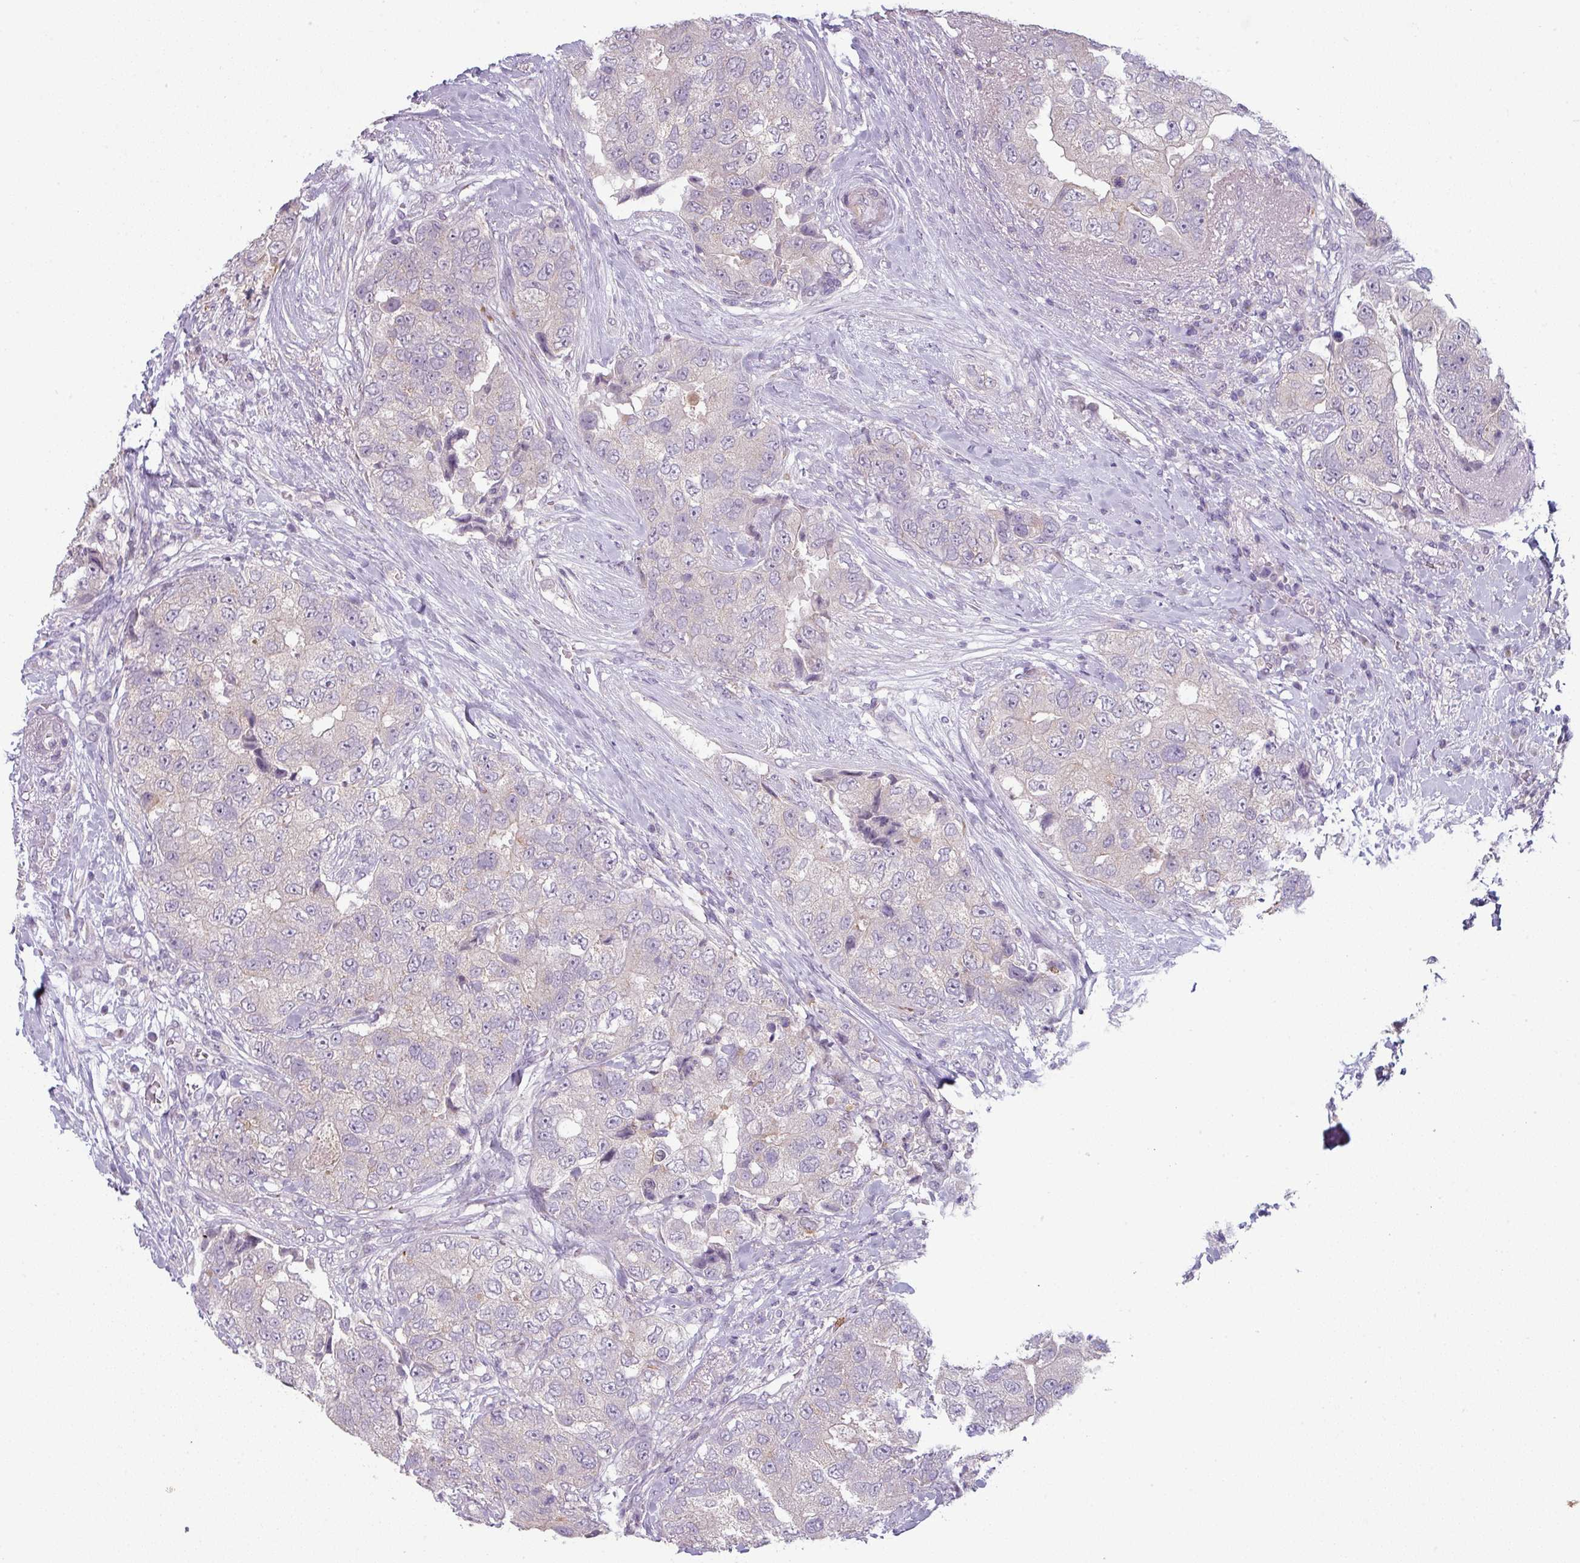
{"staining": {"intensity": "negative", "quantity": "none", "location": "none"}, "tissue": "breast cancer", "cell_type": "Tumor cells", "image_type": "cancer", "snomed": [{"axis": "morphology", "description": "Normal tissue, NOS"}, {"axis": "morphology", "description": "Duct carcinoma"}, {"axis": "topography", "description": "Breast"}], "caption": "DAB (3,3'-diaminobenzidine) immunohistochemical staining of breast cancer (infiltrating ductal carcinoma) displays no significant expression in tumor cells.", "gene": "MAGEC3", "patient": {"sex": "female", "age": 62}}